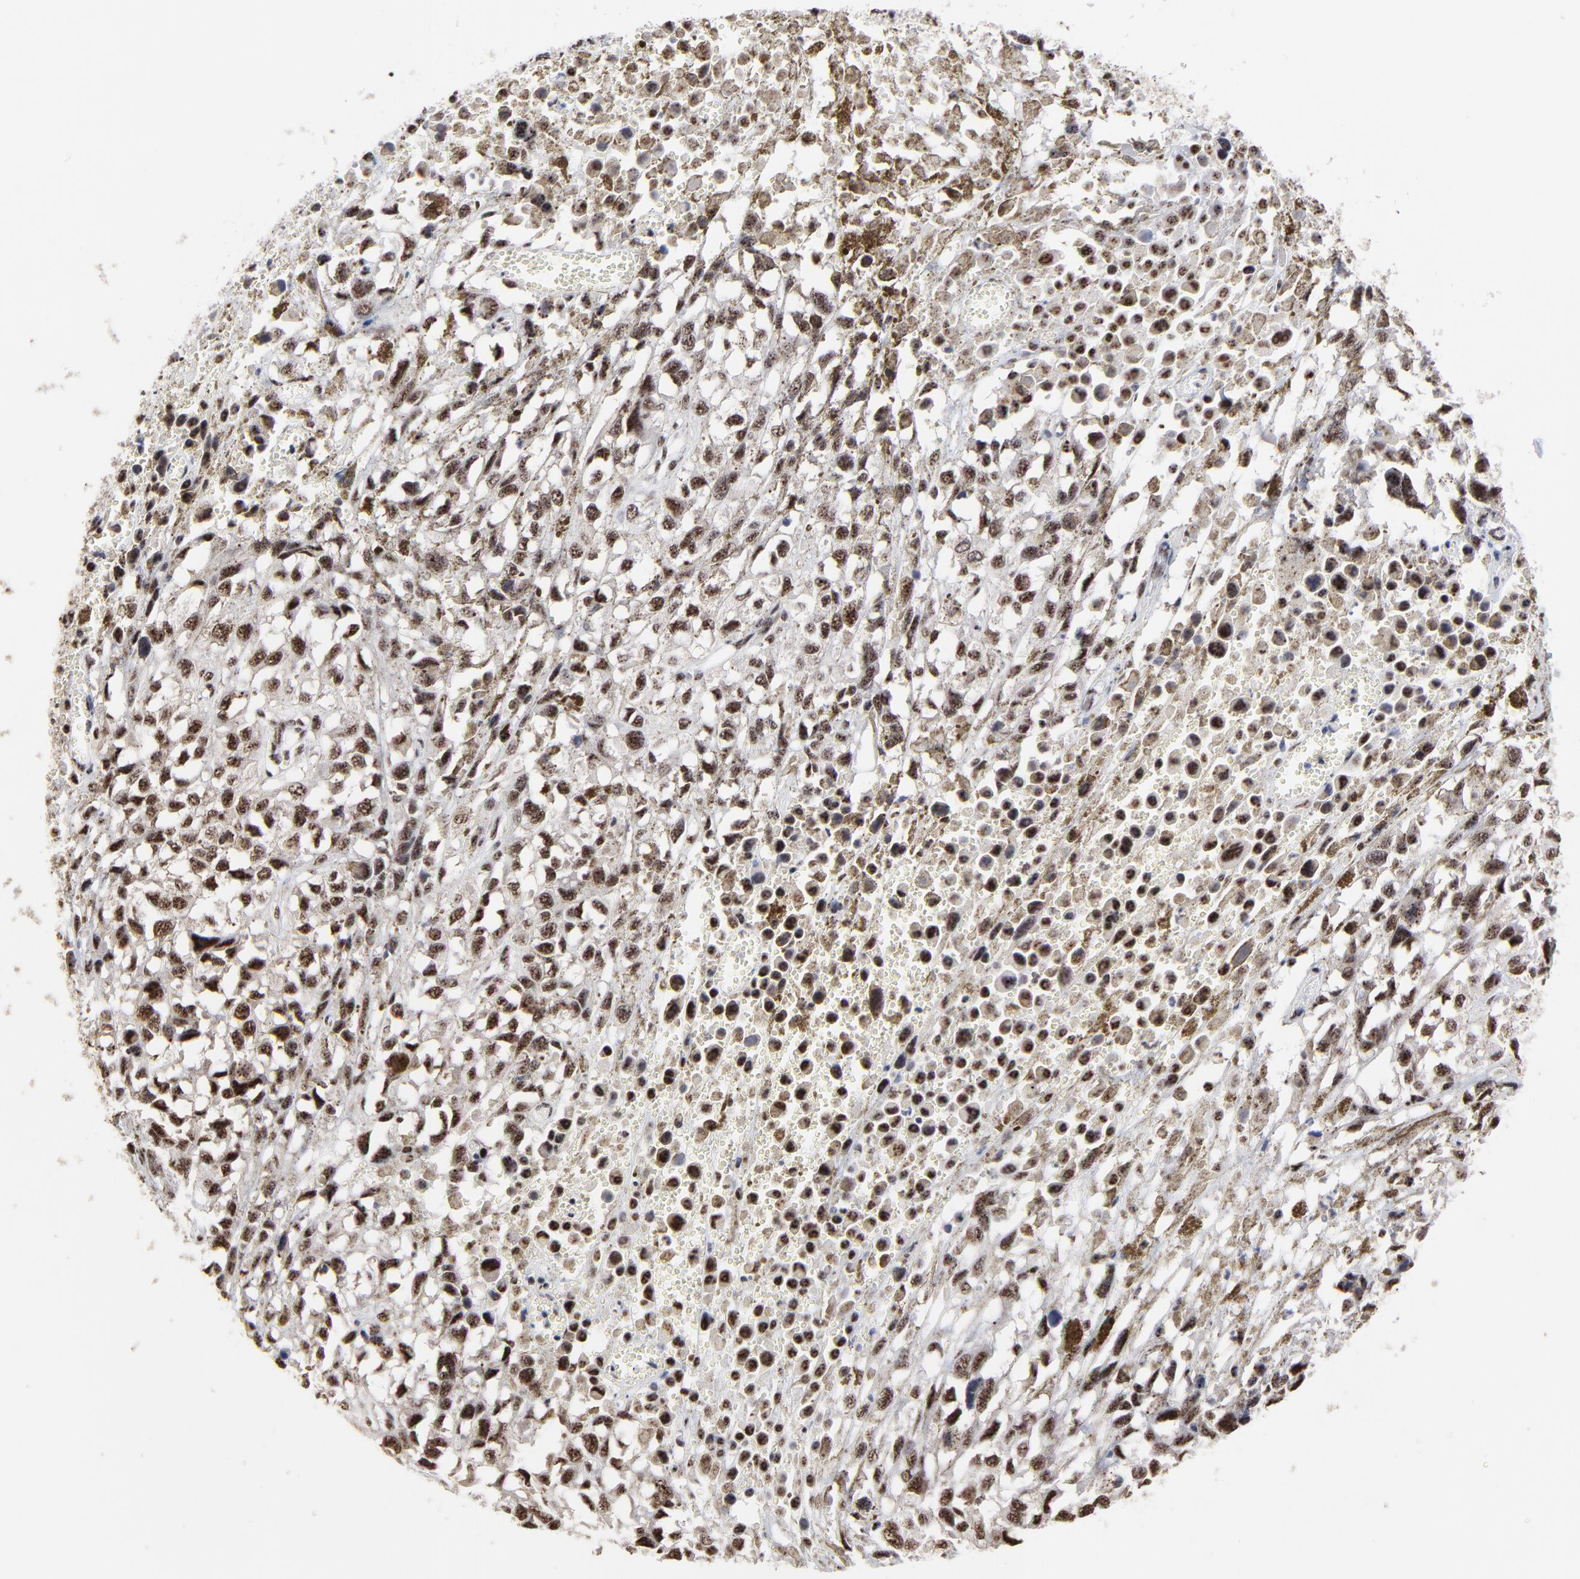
{"staining": {"intensity": "weak", "quantity": ">75%", "location": "nuclear"}, "tissue": "melanoma", "cell_type": "Tumor cells", "image_type": "cancer", "snomed": [{"axis": "morphology", "description": "Malignant melanoma, Metastatic site"}, {"axis": "topography", "description": "Lymph node"}], "caption": "Protein analysis of melanoma tissue exhibits weak nuclear expression in about >75% of tumor cells.", "gene": "MBD4", "patient": {"sex": "male", "age": 59}}